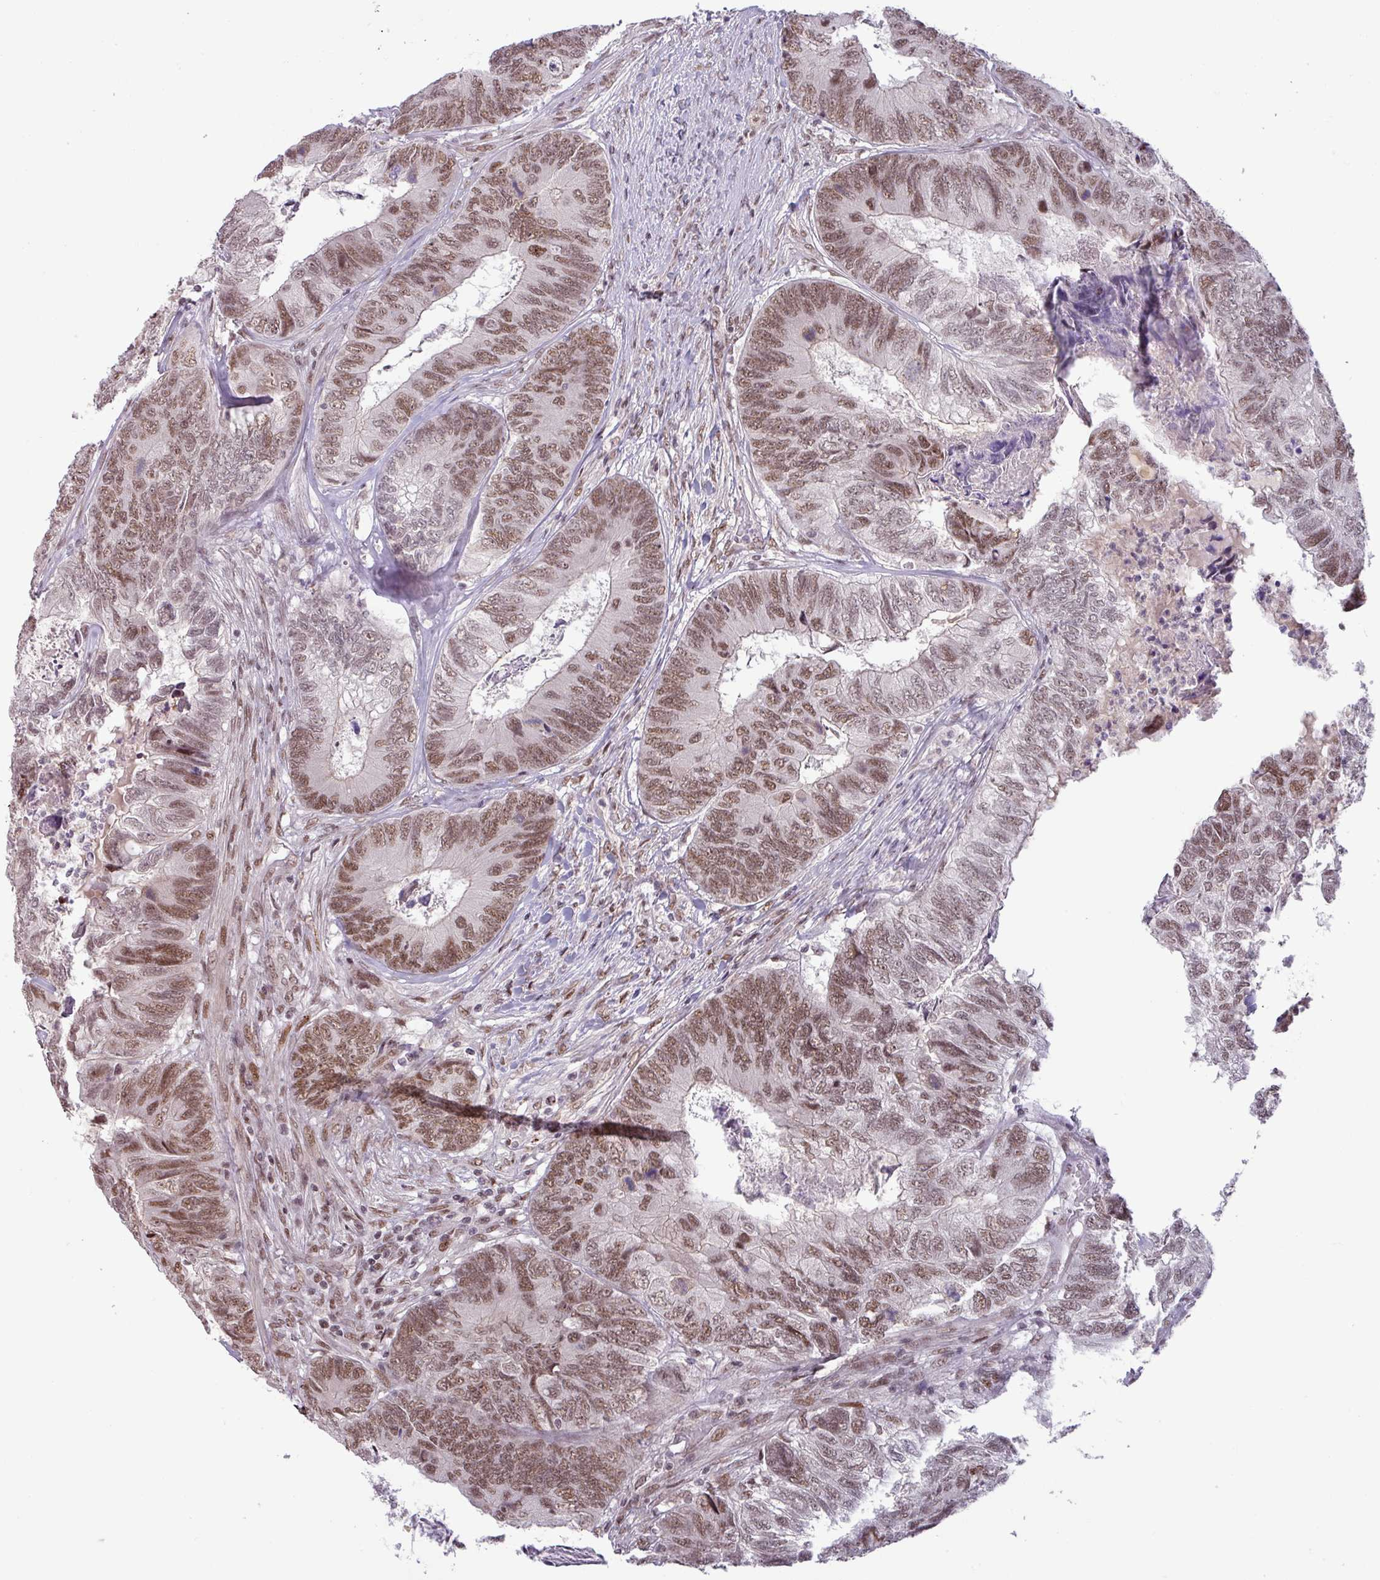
{"staining": {"intensity": "moderate", "quantity": ">75%", "location": "nuclear"}, "tissue": "colorectal cancer", "cell_type": "Tumor cells", "image_type": "cancer", "snomed": [{"axis": "morphology", "description": "Adenocarcinoma, NOS"}, {"axis": "topography", "description": "Colon"}], "caption": "Brown immunohistochemical staining in human colorectal adenocarcinoma exhibits moderate nuclear positivity in approximately >75% of tumor cells. (Stains: DAB in brown, nuclei in blue, Microscopy: brightfield microscopy at high magnification).", "gene": "PTPN20", "patient": {"sex": "female", "age": 67}}